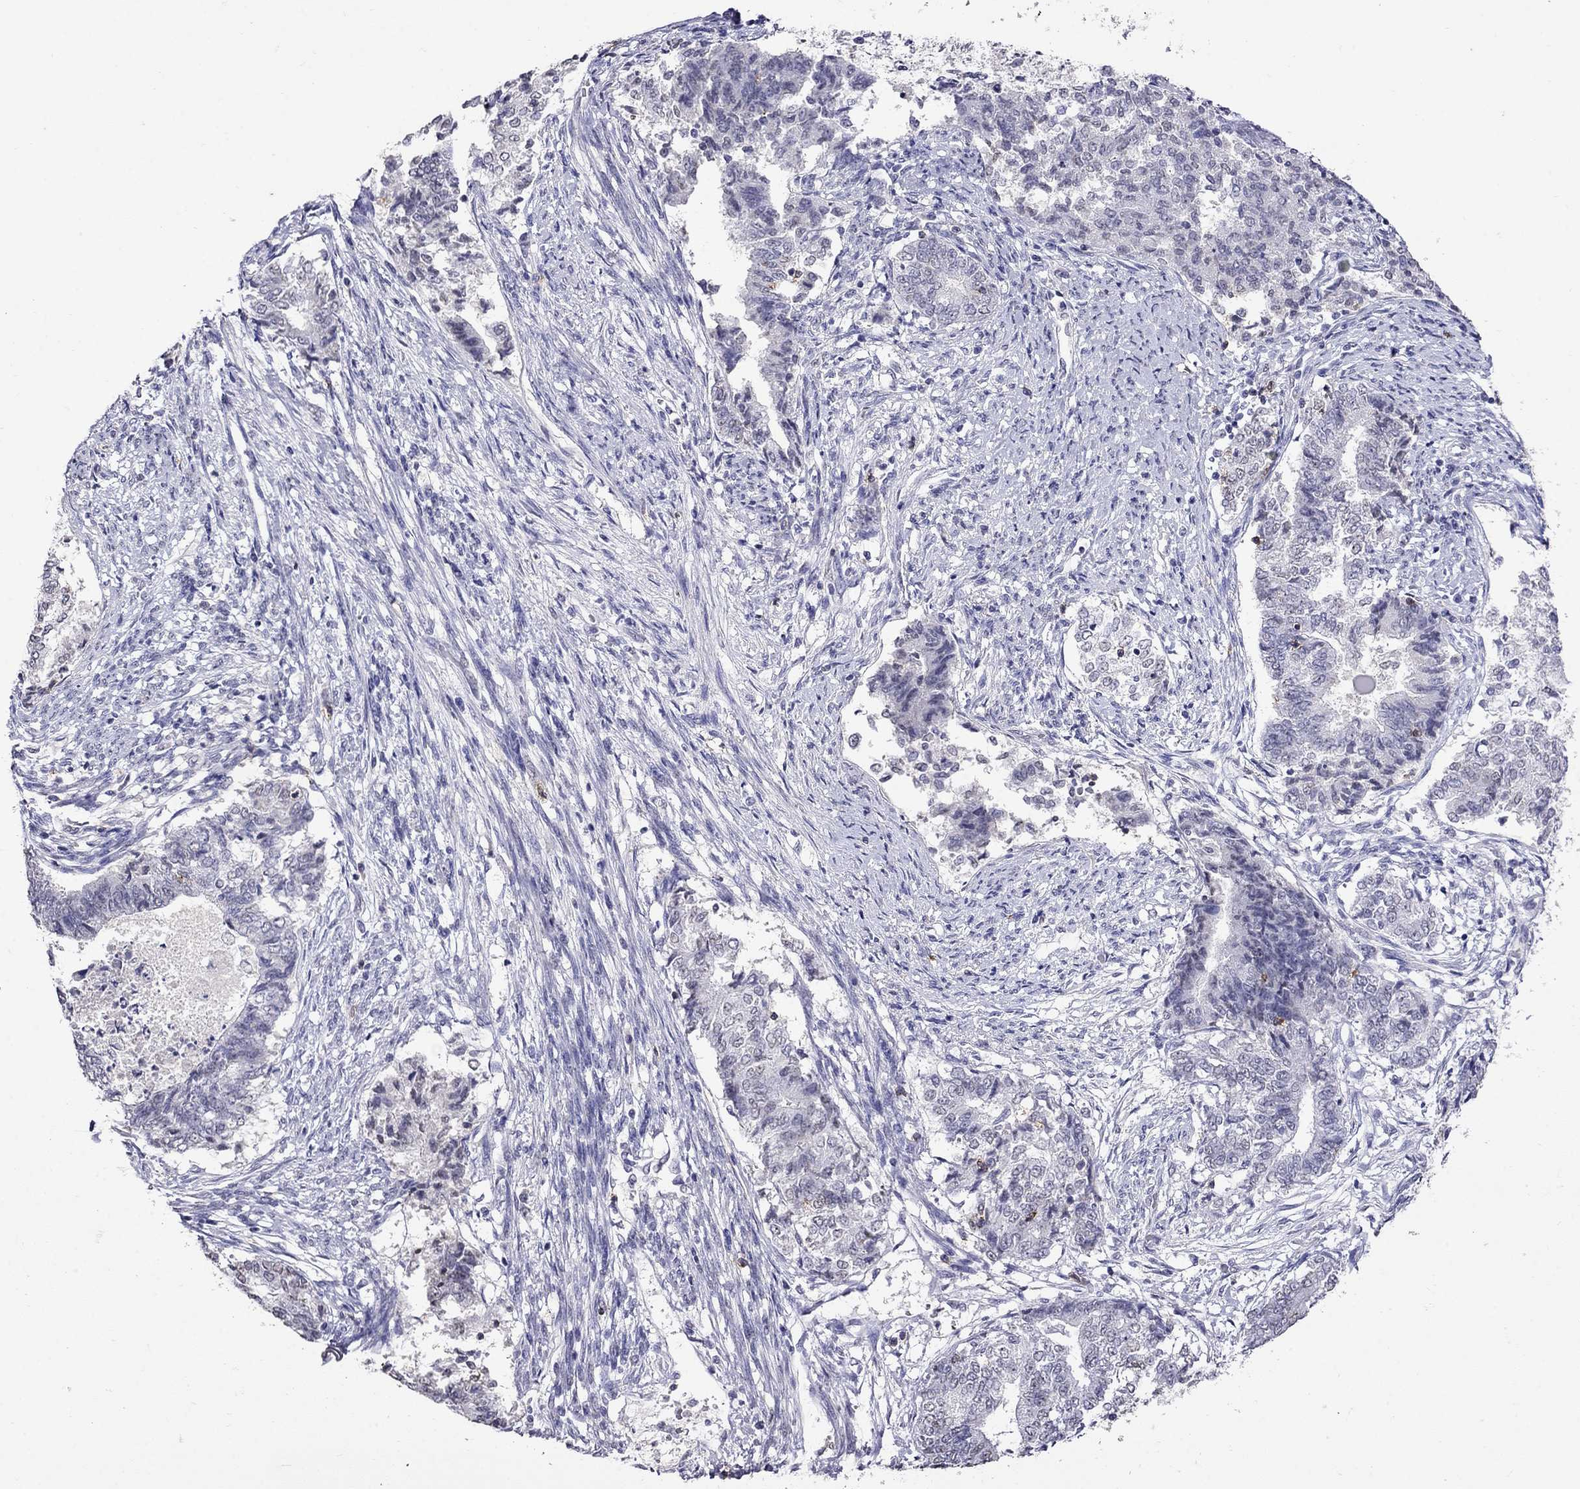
{"staining": {"intensity": "negative", "quantity": "none", "location": "none"}, "tissue": "endometrial cancer", "cell_type": "Tumor cells", "image_type": "cancer", "snomed": [{"axis": "morphology", "description": "Adenocarcinoma, NOS"}, {"axis": "topography", "description": "Endometrium"}], "caption": "A histopathology image of human adenocarcinoma (endometrial) is negative for staining in tumor cells.", "gene": "CD8B", "patient": {"sex": "female", "age": 65}}